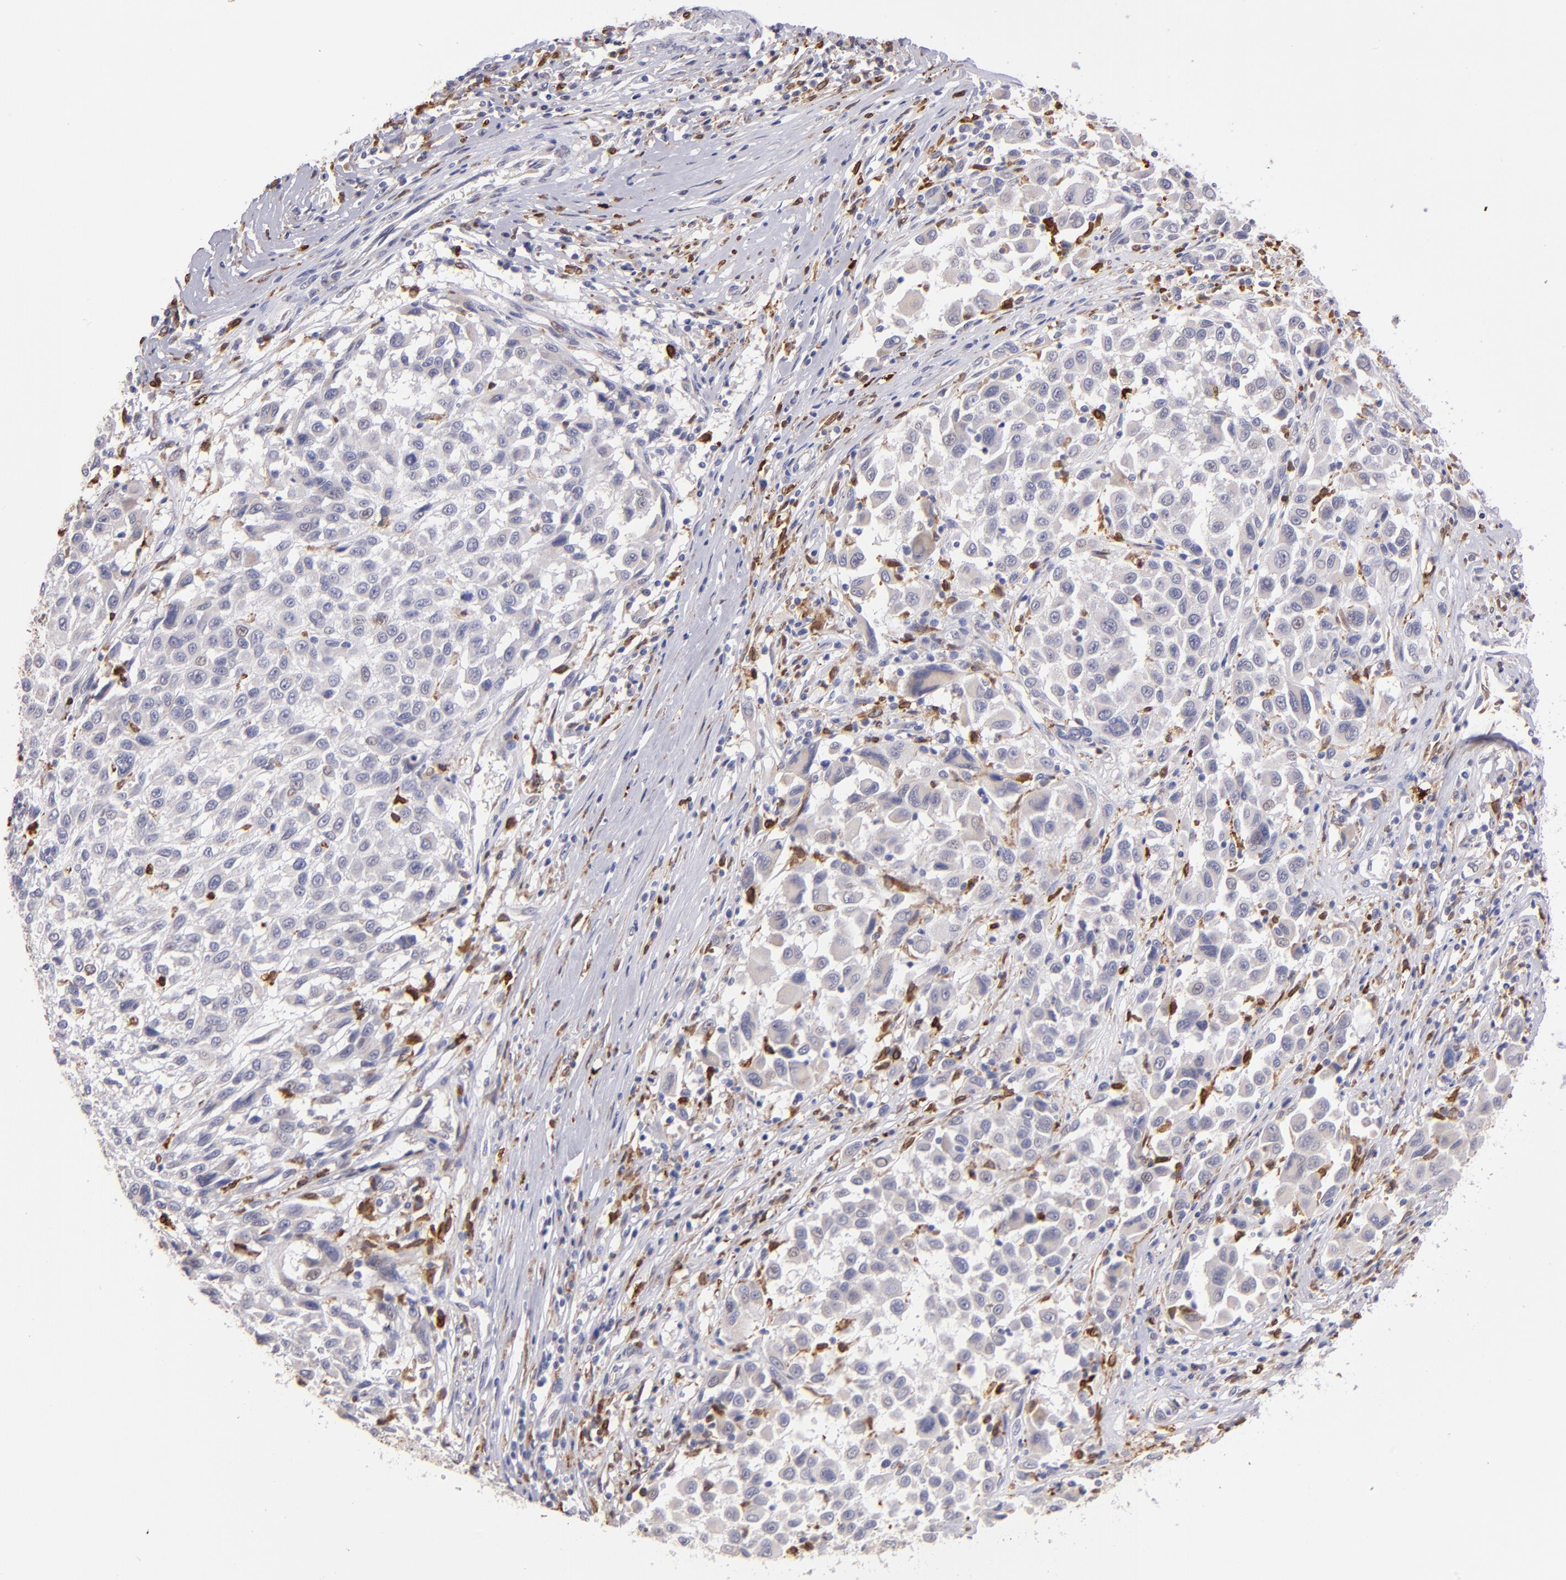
{"staining": {"intensity": "negative", "quantity": "none", "location": "none"}, "tissue": "melanoma", "cell_type": "Tumor cells", "image_type": "cancer", "snomed": [{"axis": "morphology", "description": "Malignant melanoma, Metastatic site"}, {"axis": "topography", "description": "Lymph node"}], "caption": "A high-resolution photomicrograph shows immunohistochemistry (IHC) staining of melanoma, which exhibits no significant staining in tumor cells.", "gene": "PTGS1", "patient": {"sex": "male", "age": 61}}